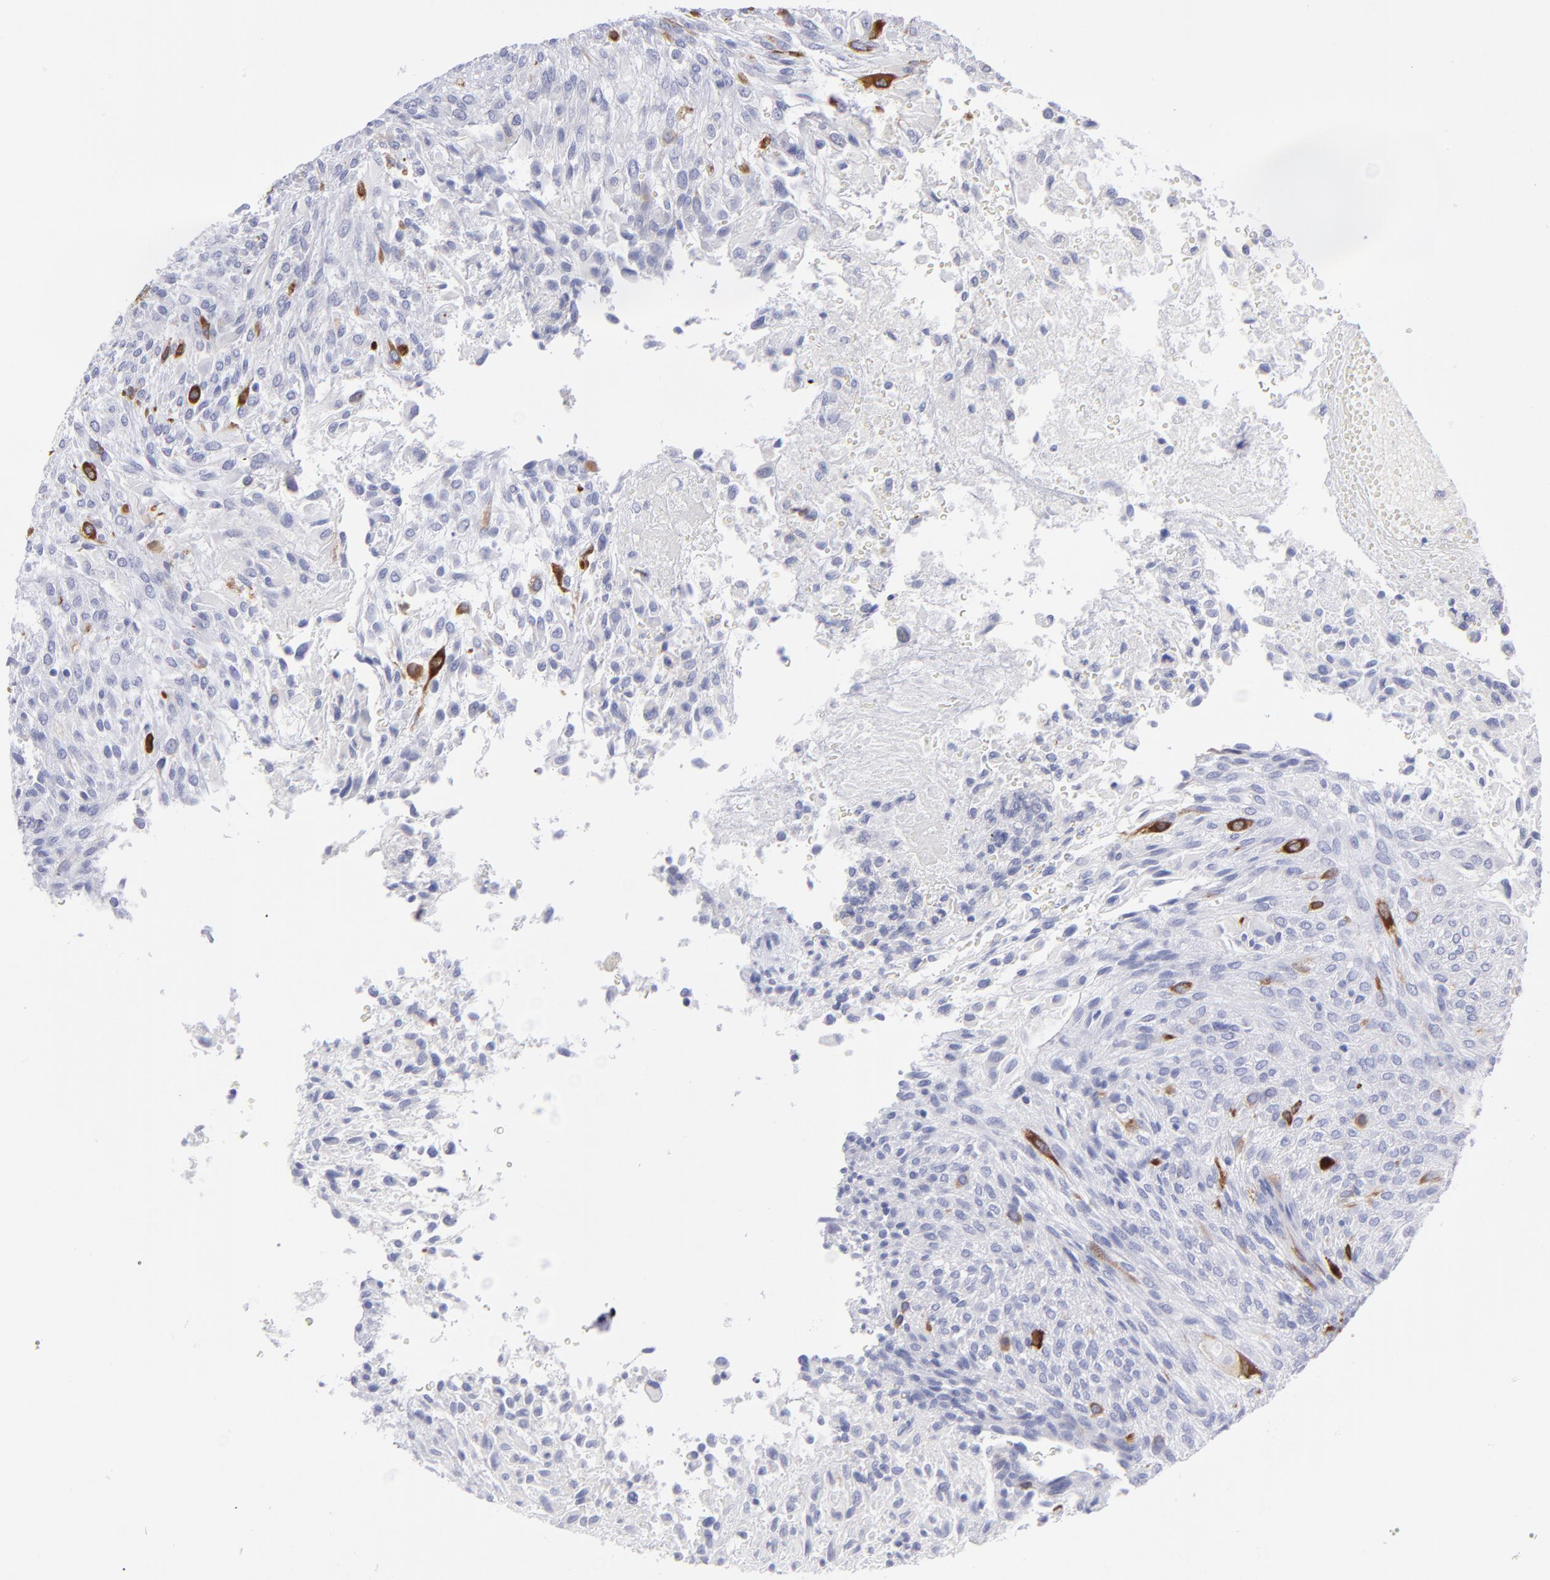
{"staining": {"intensity": "strong", "quantity": "<25%", "location": "cytoplasmic/membranous"}, "tissue": "glioma", "cell_type": "Tumor cells", "image_type": "cancer", "snomed": [{"axis": "morphology", "description": "Glioma, malignant, High grade"}, {"axis": "topography", "description": "Cerebral cortex"}], "caption": "Immunohistochemistry micrograph of glioma stained for a protein (brown), which demonstrates medium levels of strong cytoplasmic/membranous positivity in about <25% of tumor cells.", "gene": "CCNB1", "patient": {"sex": "female", "age": 55}}